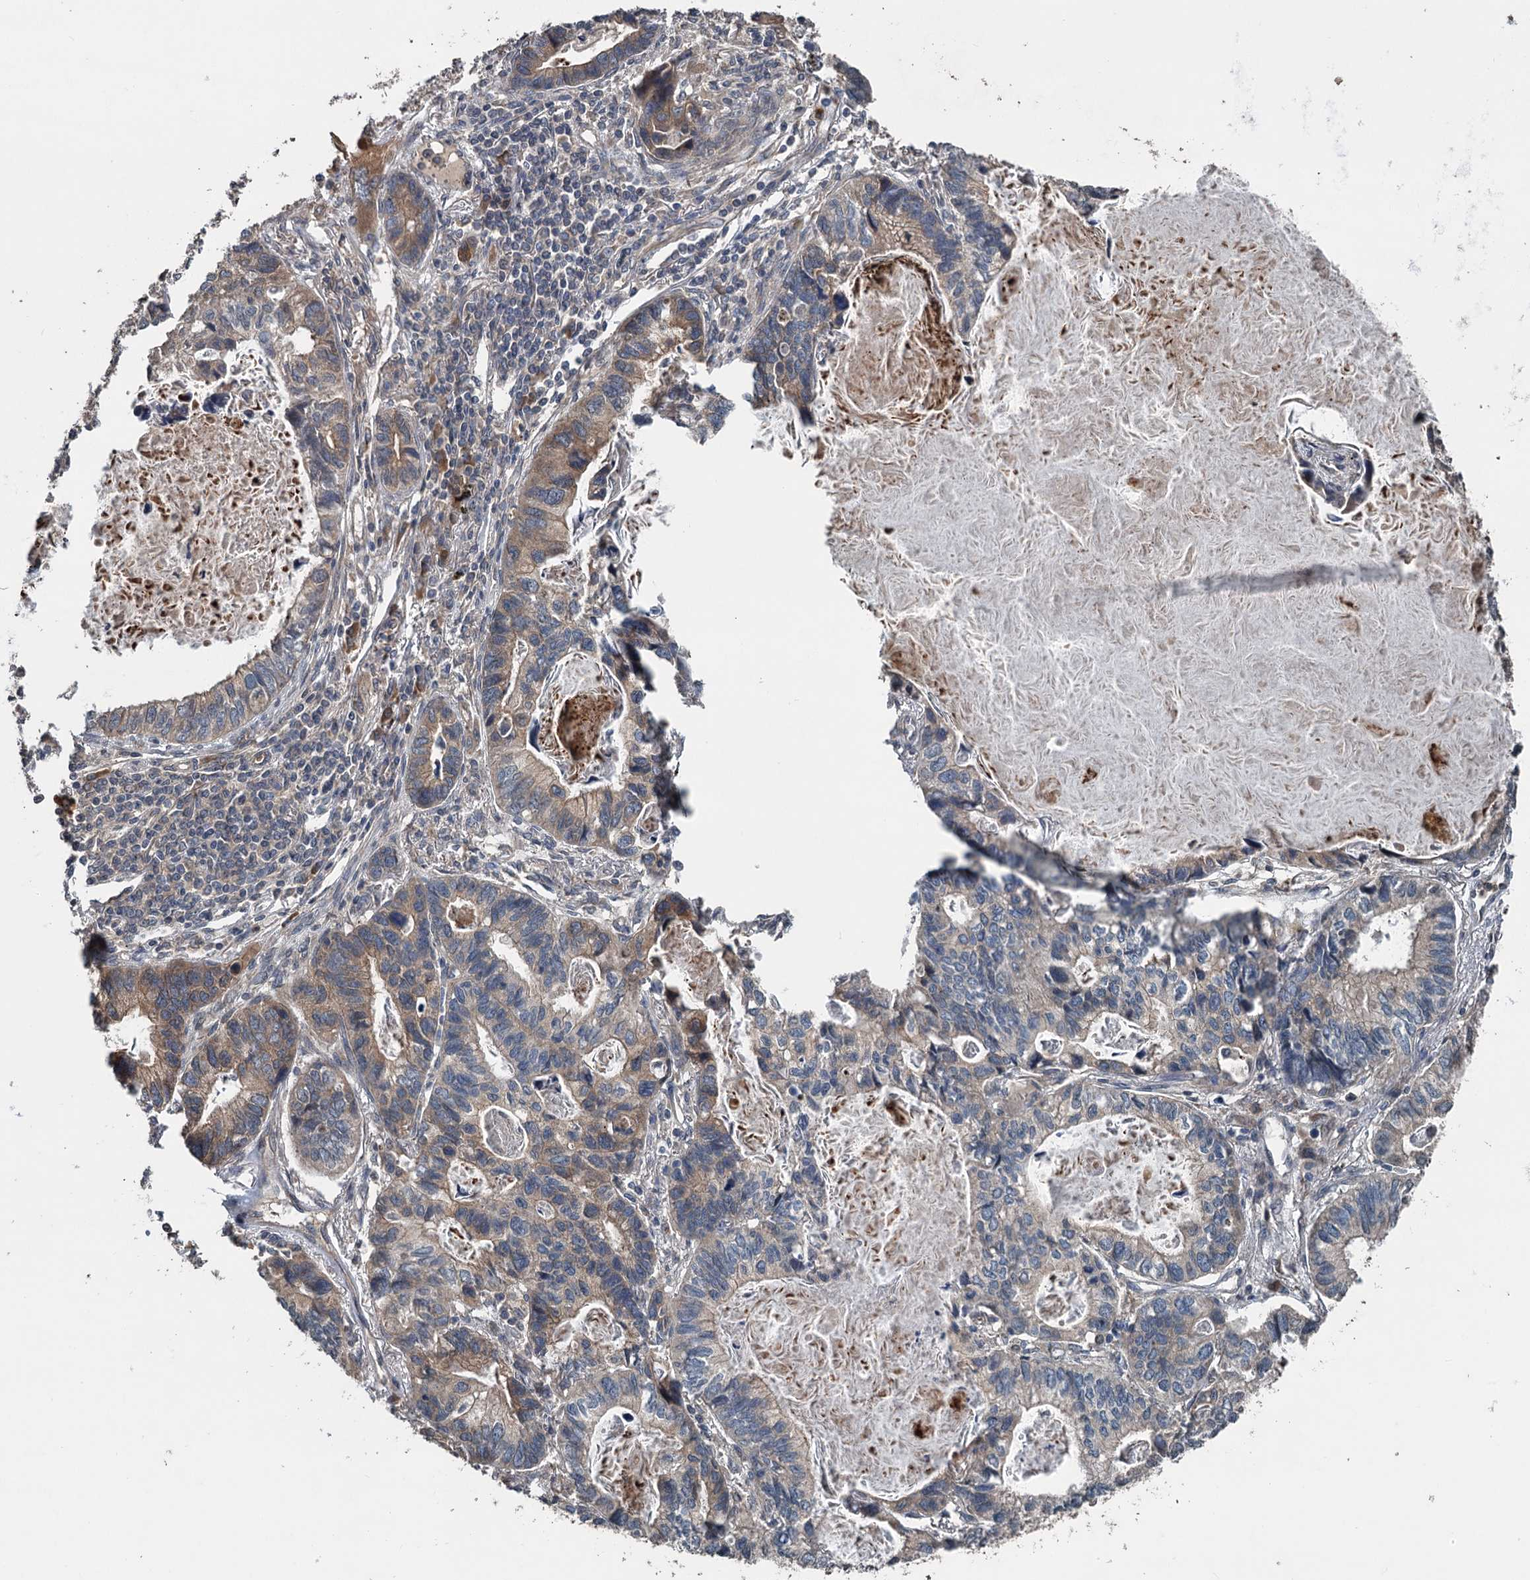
{"staining": {"intensity": "weak", "quantity": "<25%", "location": "cytoplasmic/membranous"}, "tissue": "lung cancer", "cell_type": "Tumor cells", "image_type": "cancer", "snomed": [{"axis": "morphology", "description": "Adenocarcinoma, NOS"}, {"axis": "topography", "description": "Lung"}], "caption": "Tumor cells show no significant protein expression in lung cancer (adenocarcinoma). The staining was performed using DAB to visualize the protein expression in brown, while the nuclei were stained in blue with hematoxylin (Magnification: 20x).", "gene": "N4BP2L2", "patient": {"sex": "male", "age": 67}}